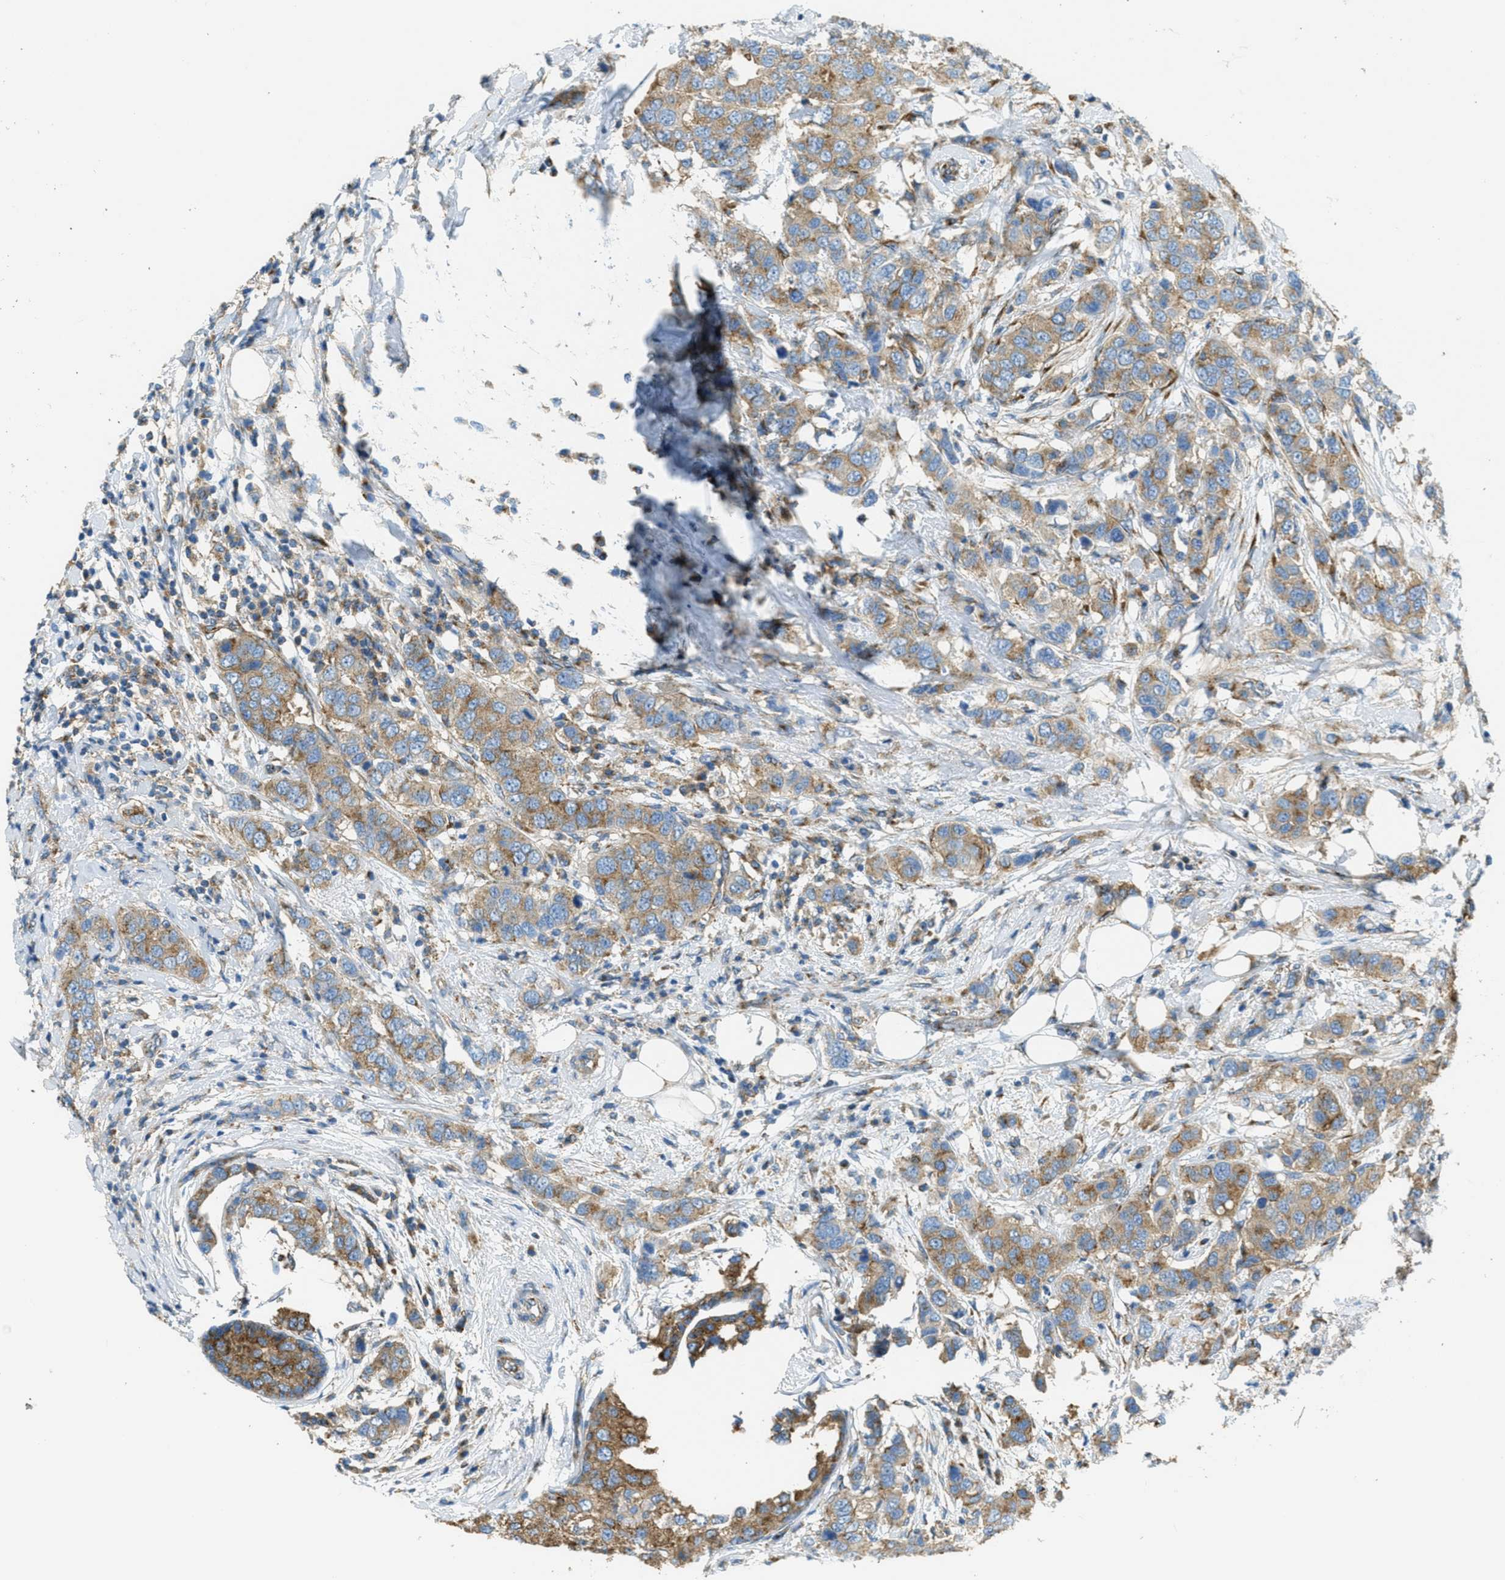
{"staining": {"intensity": "moderate", "quantity": ">75%", "location": "cytoplasmic/membranous"}, "tissue": "breast cancer", "cell_type": "Tumor cells", "image_type": "cancer", "snomed": [{"axis": "morphology", "description": "Duct carcinoma"}, {"axis": "topography", "description": "Breast"}], "caption": "A medium amount of moderate cytoplasmic/membranous expression is present in approximately >75% of tumor cells in breast invasive ductal carcinoma tissue.", "gene": "AP2B1", "patient": {"sex": "female", "age": 50}}